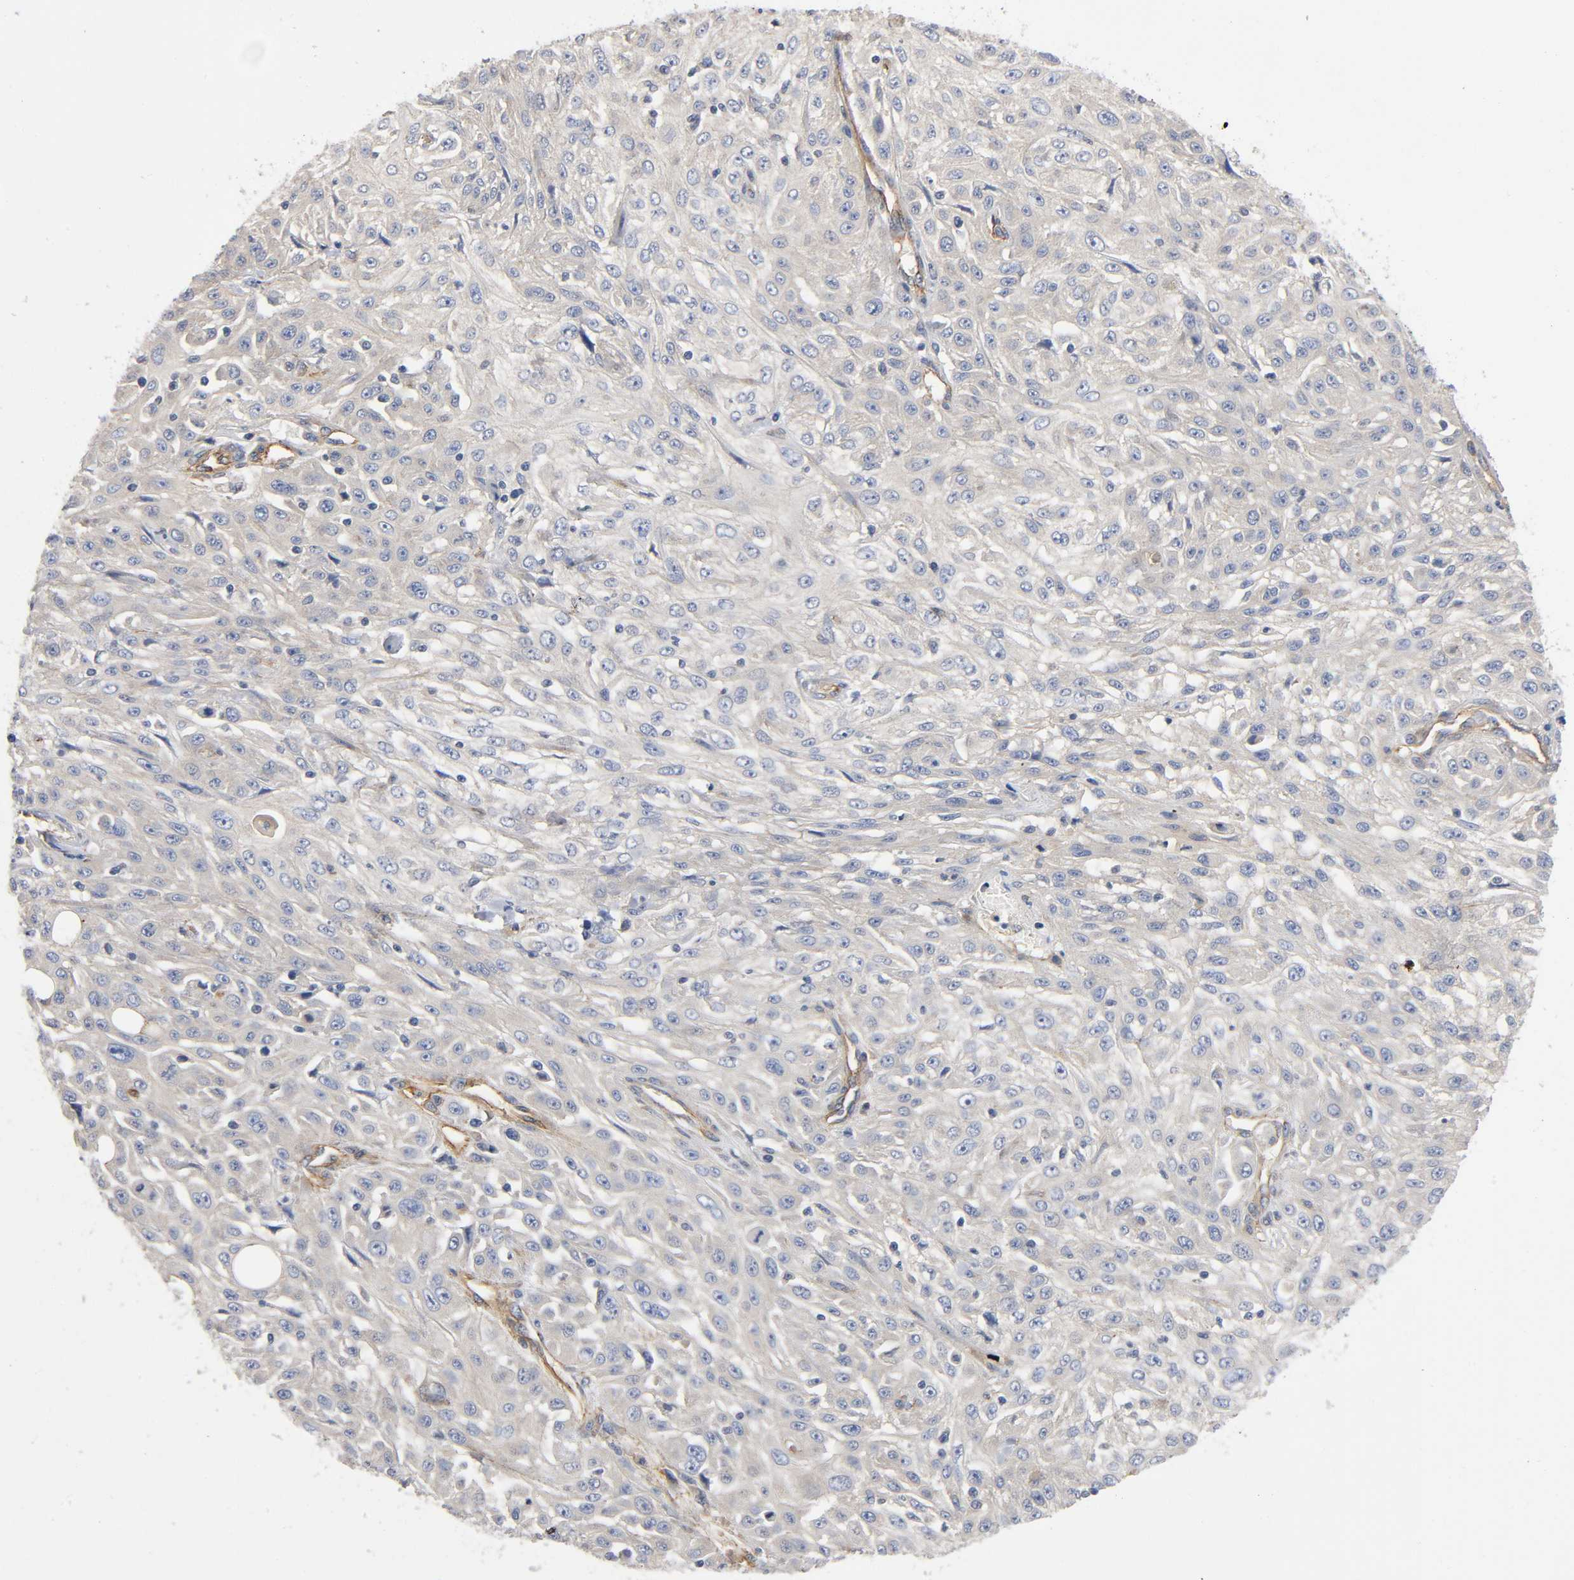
{"staining": {"intensity": "negative", "quantity": "none", "location": "none"}, "tissue": "skin cancer", "cell_type": "Tumor cells", "image_type": "cancer", "snomed": [{"axis": "morphology", "description": "Squamous cell carcinoma, NOS"}, {"axis": "topography", "description": "Skin"}], "caption": "High magnification brightfield microscopy of skin squamous cell carcinoma stained with DAB (brown) and counterstained with hematoxylin (blue): tumor cells show no significant staining.", "gene": "MARS1", "patient": {"sex": "male", "age": 75}}